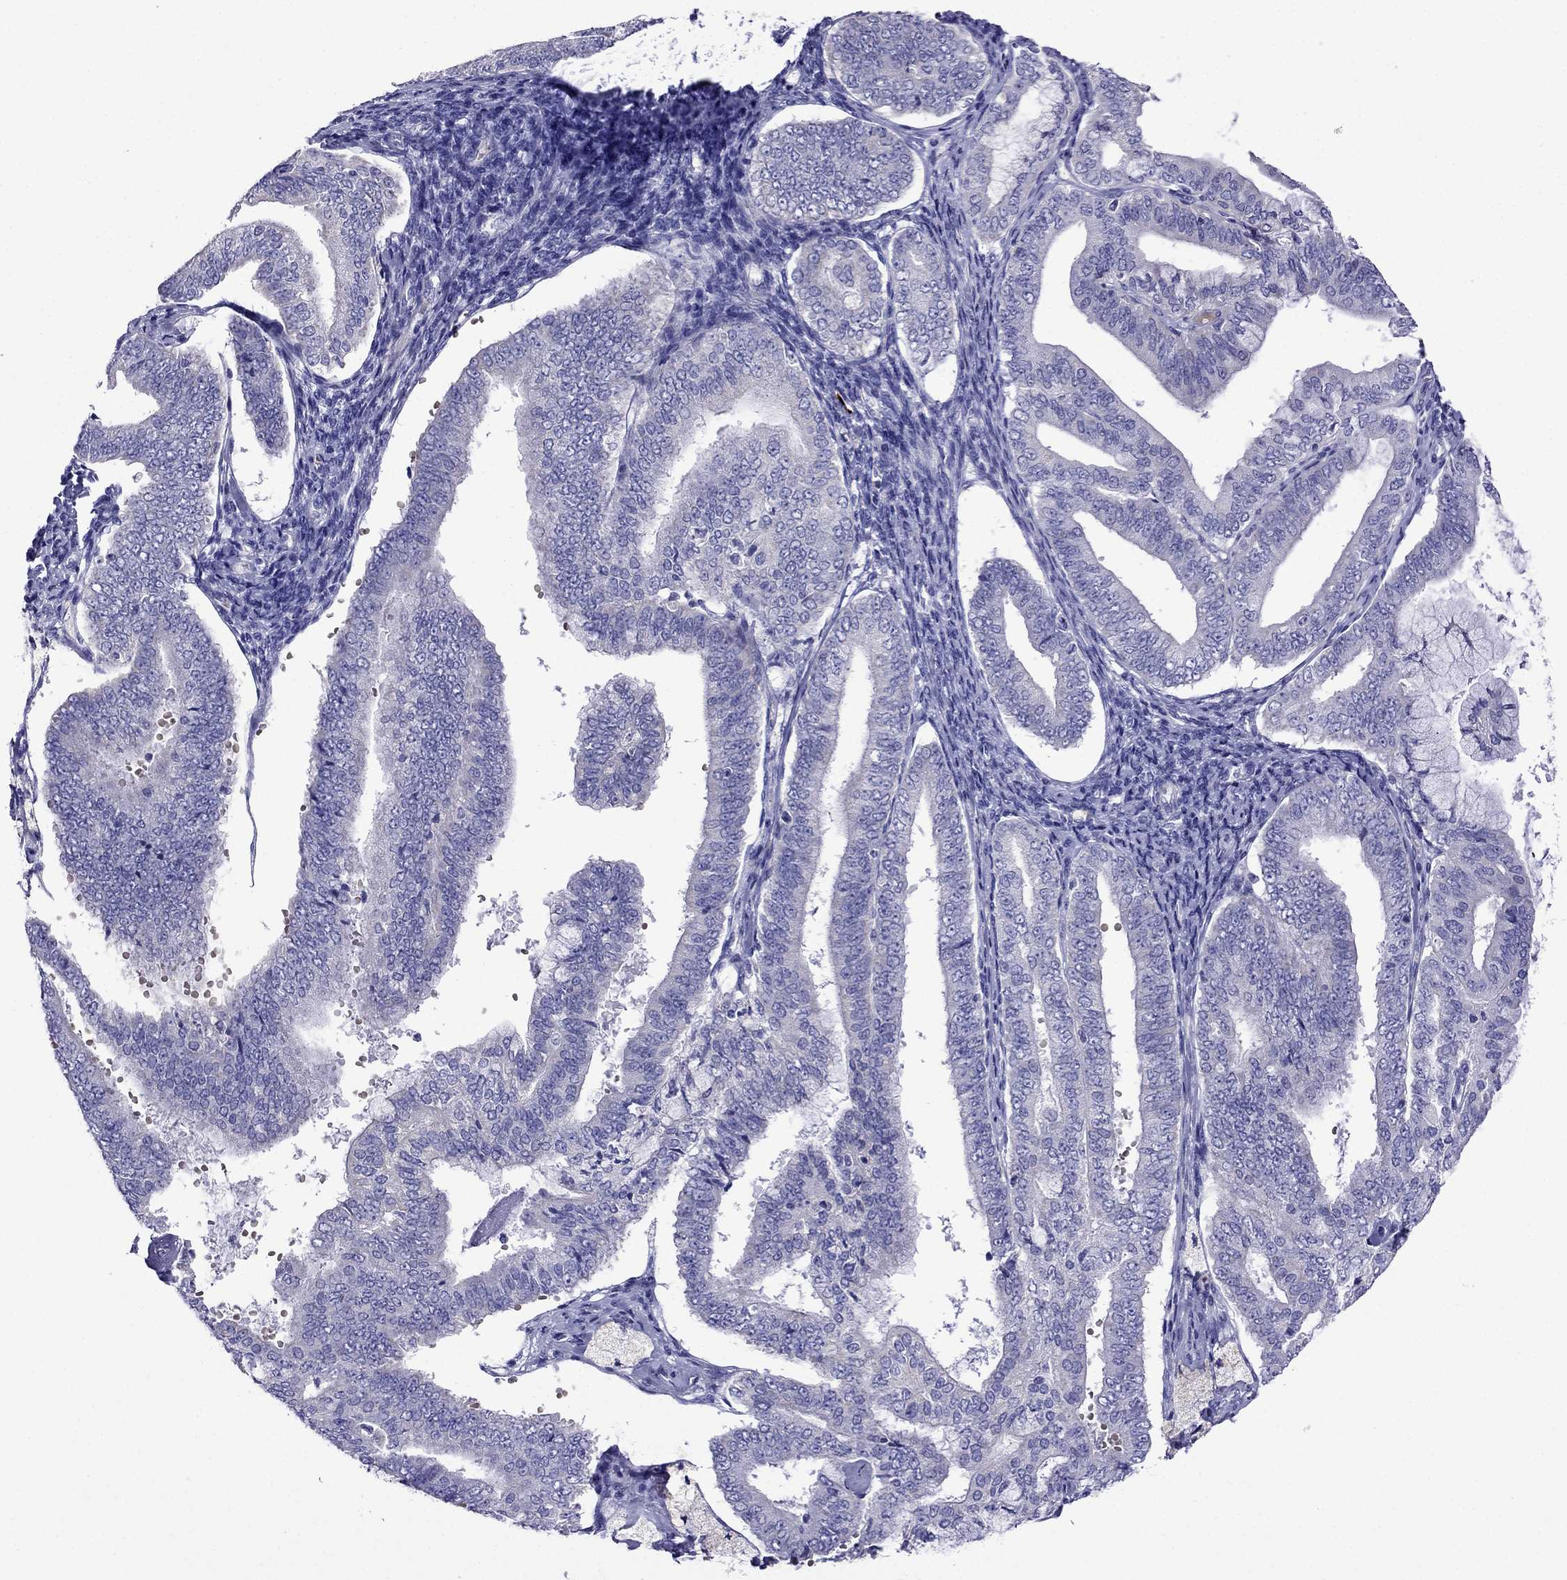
{"staining": {"intensity": "negative", "quantity": "none", "location": "none"}, "tissue": "endometrial cancer", "cell_type": "Tumor cells", "image_type": "cancer", "snomed": [{"axis": "morphology", "description": "Adenocarcinoma, NOS"}, {"axis": "topography", "description": "Endometrium"}], "caption": "Tumor cells show no significant expression in endometrial adenocarcinoma.", "gene": "TDRD1", "patient": {"sex": "female", "age": 63}}